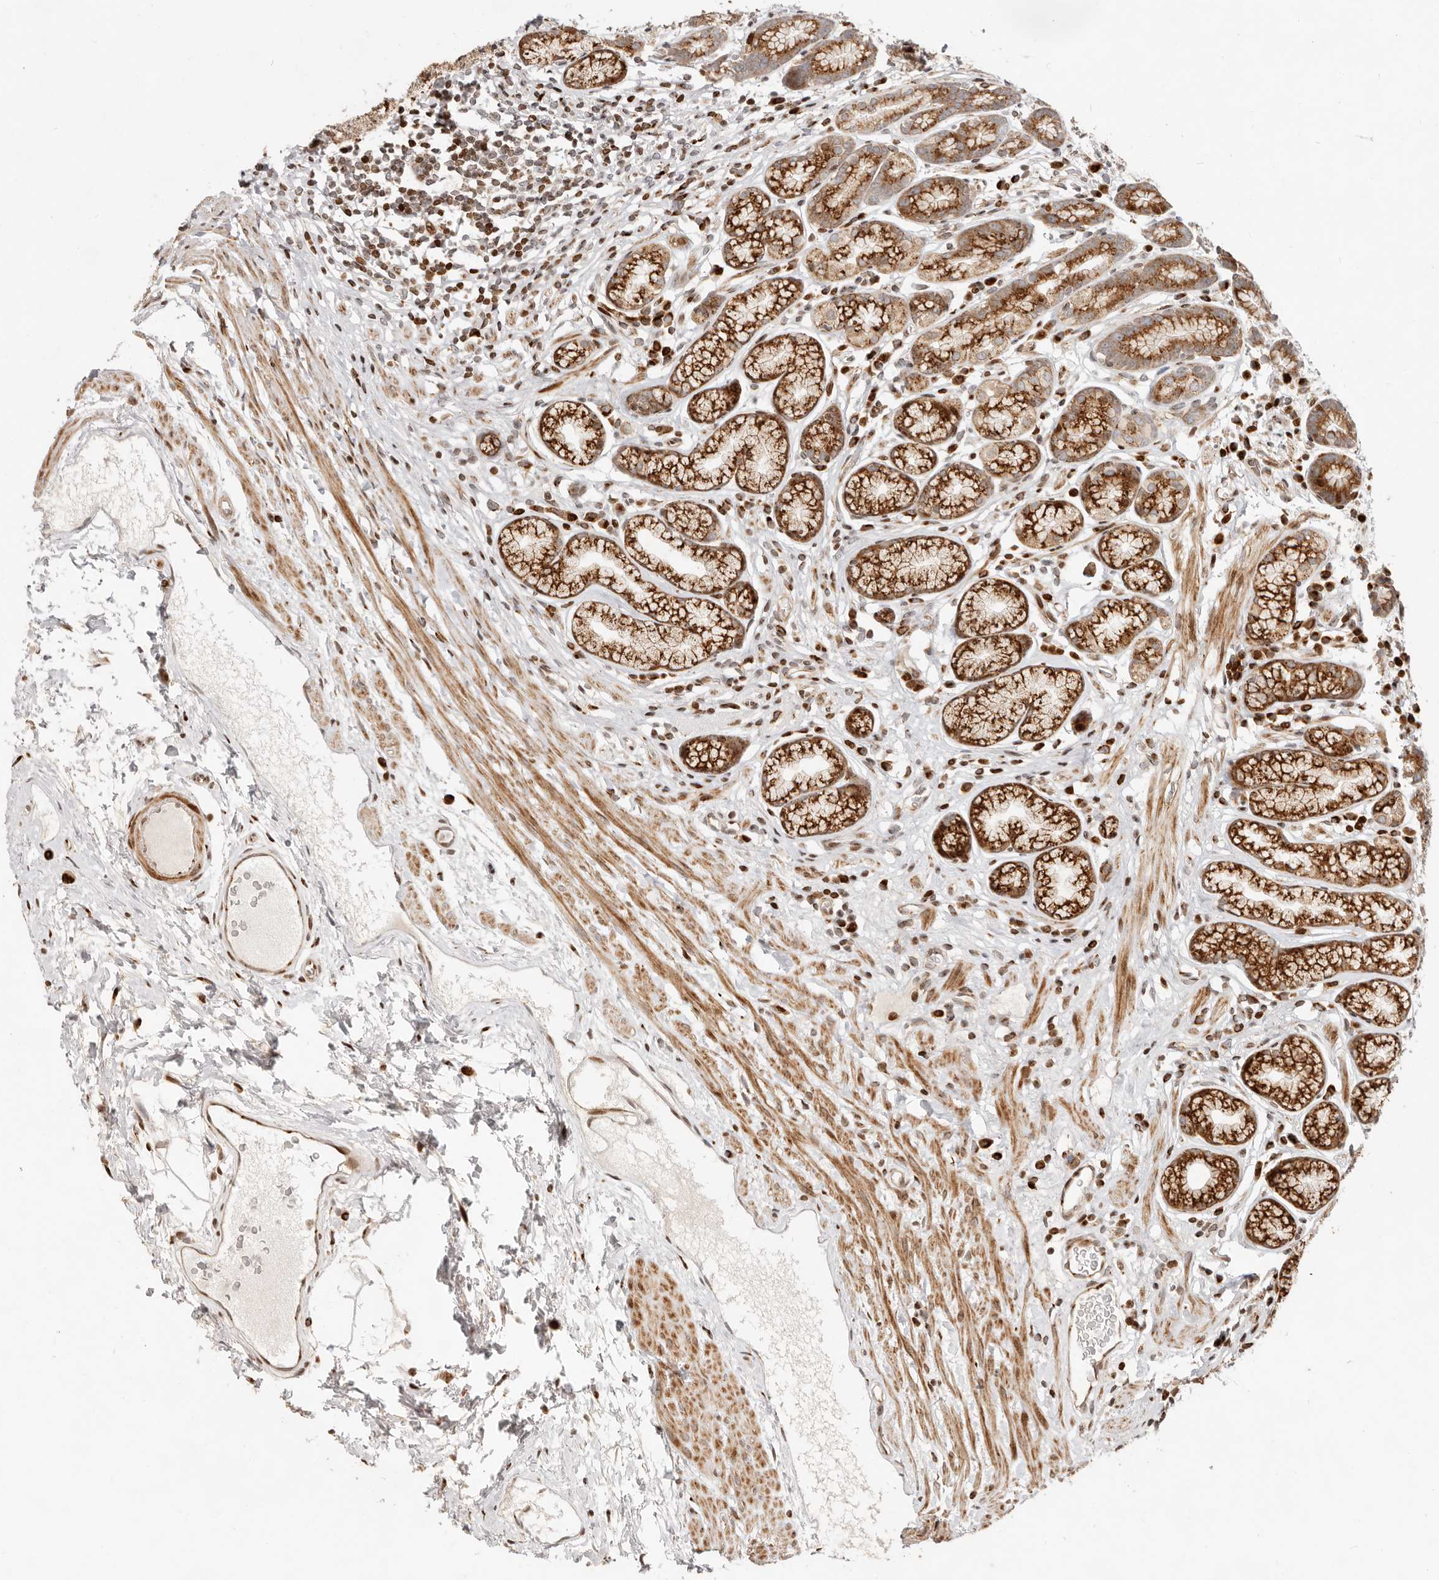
{"staining": {"intensity": "strong", "quantity": ">75%", "location": "cytoplasmic/membranous"}, "tissue": "stomach", "cell_type": "Glandular cells", "image_type": "normal", "snomed": [{"axis": "morphology", "description": "Normal tissue, NOS"}, {"axis": "topography", "description": "Stomach"}], "caption": "DAB immunohistochemical staining of unremarkable human stomach shows strong cytoplasmic/membranous protein staining in about >75% of glandular cells.", "gene": "TRIM4", "patient": {"sex": "male", "age": 42}}